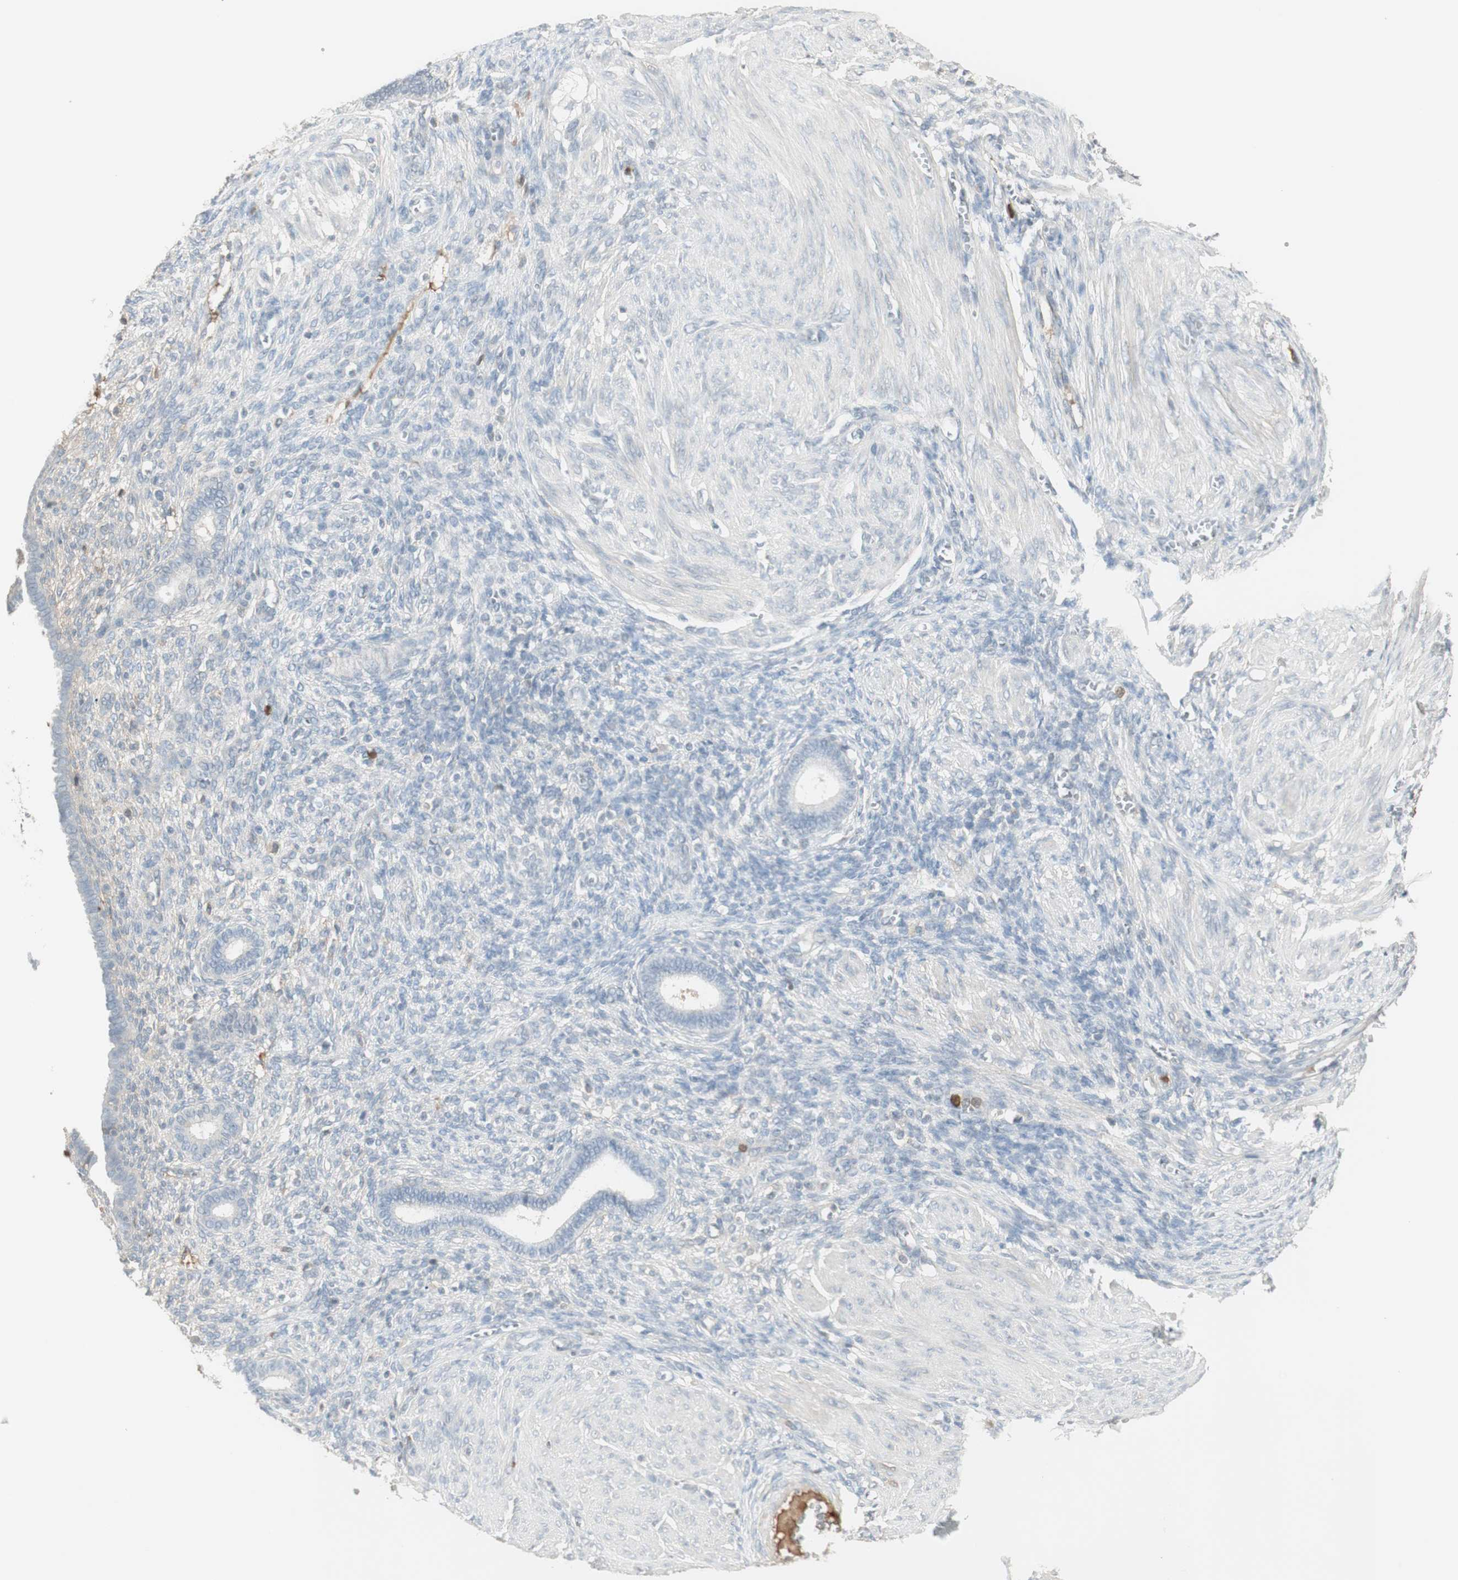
{"staining": {"intensity": "moderate", "quantity": "<25%", "location": "cytoplasmic/membranous"}, "tissue": "endometrium", "cell_type": "Cells in endometrial stroma", "image_type": "normal", "snomed": [{"axis": "morphology", "description": "Normal tissue, NOS"}, {"axis": "topography", "description": "Endometrium"}], "caption": "A photomicrograph of human endometrium stained for a protein displays moderate cytoplasmic/membranous brown staining in cells in endometrial stroma. (Brightfield microscopy of DAB IHC at high magnification).", "gene": "NID1", "patient": {"sex": "female", "age": 72}}